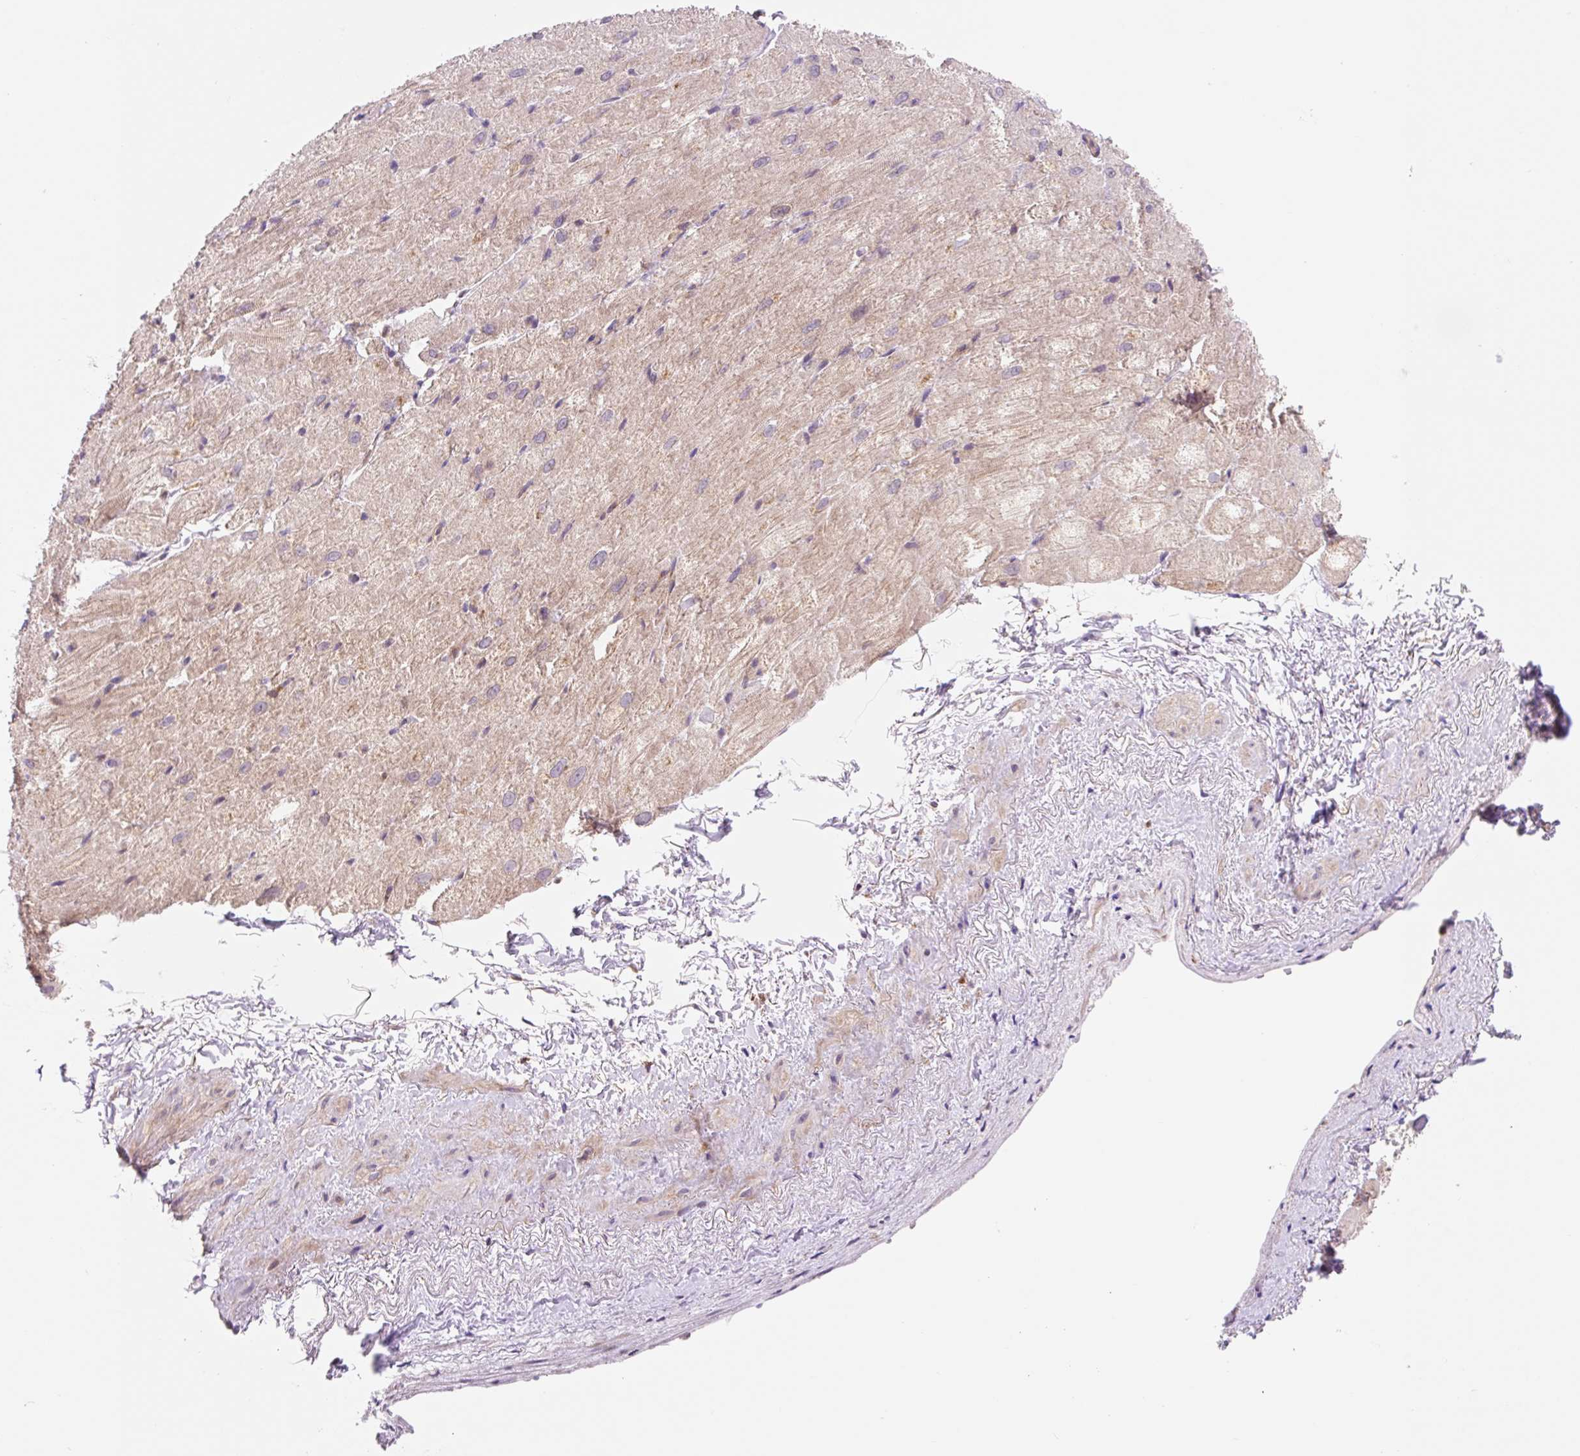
{"staining": {"intensity": "moderate", "quantity": "<25%", "location": "cytoplasmic/membranous"}, "tissue": "heart muscle", "cell_type": "Cardiomyocytes", "image_type": "normal", "snomed": [{"axis": "morphology", "description": "Normal tissue, NOS"}, {"axis": "topography", "description": "Heart"}], "caption": "Moderate cytoplasmic/membranous protein staining is present in approximately <25% of cardiomyocytes in heart muscle.", "gene": "VPS4A", "patient": {"sex": "male", "age": 62}}